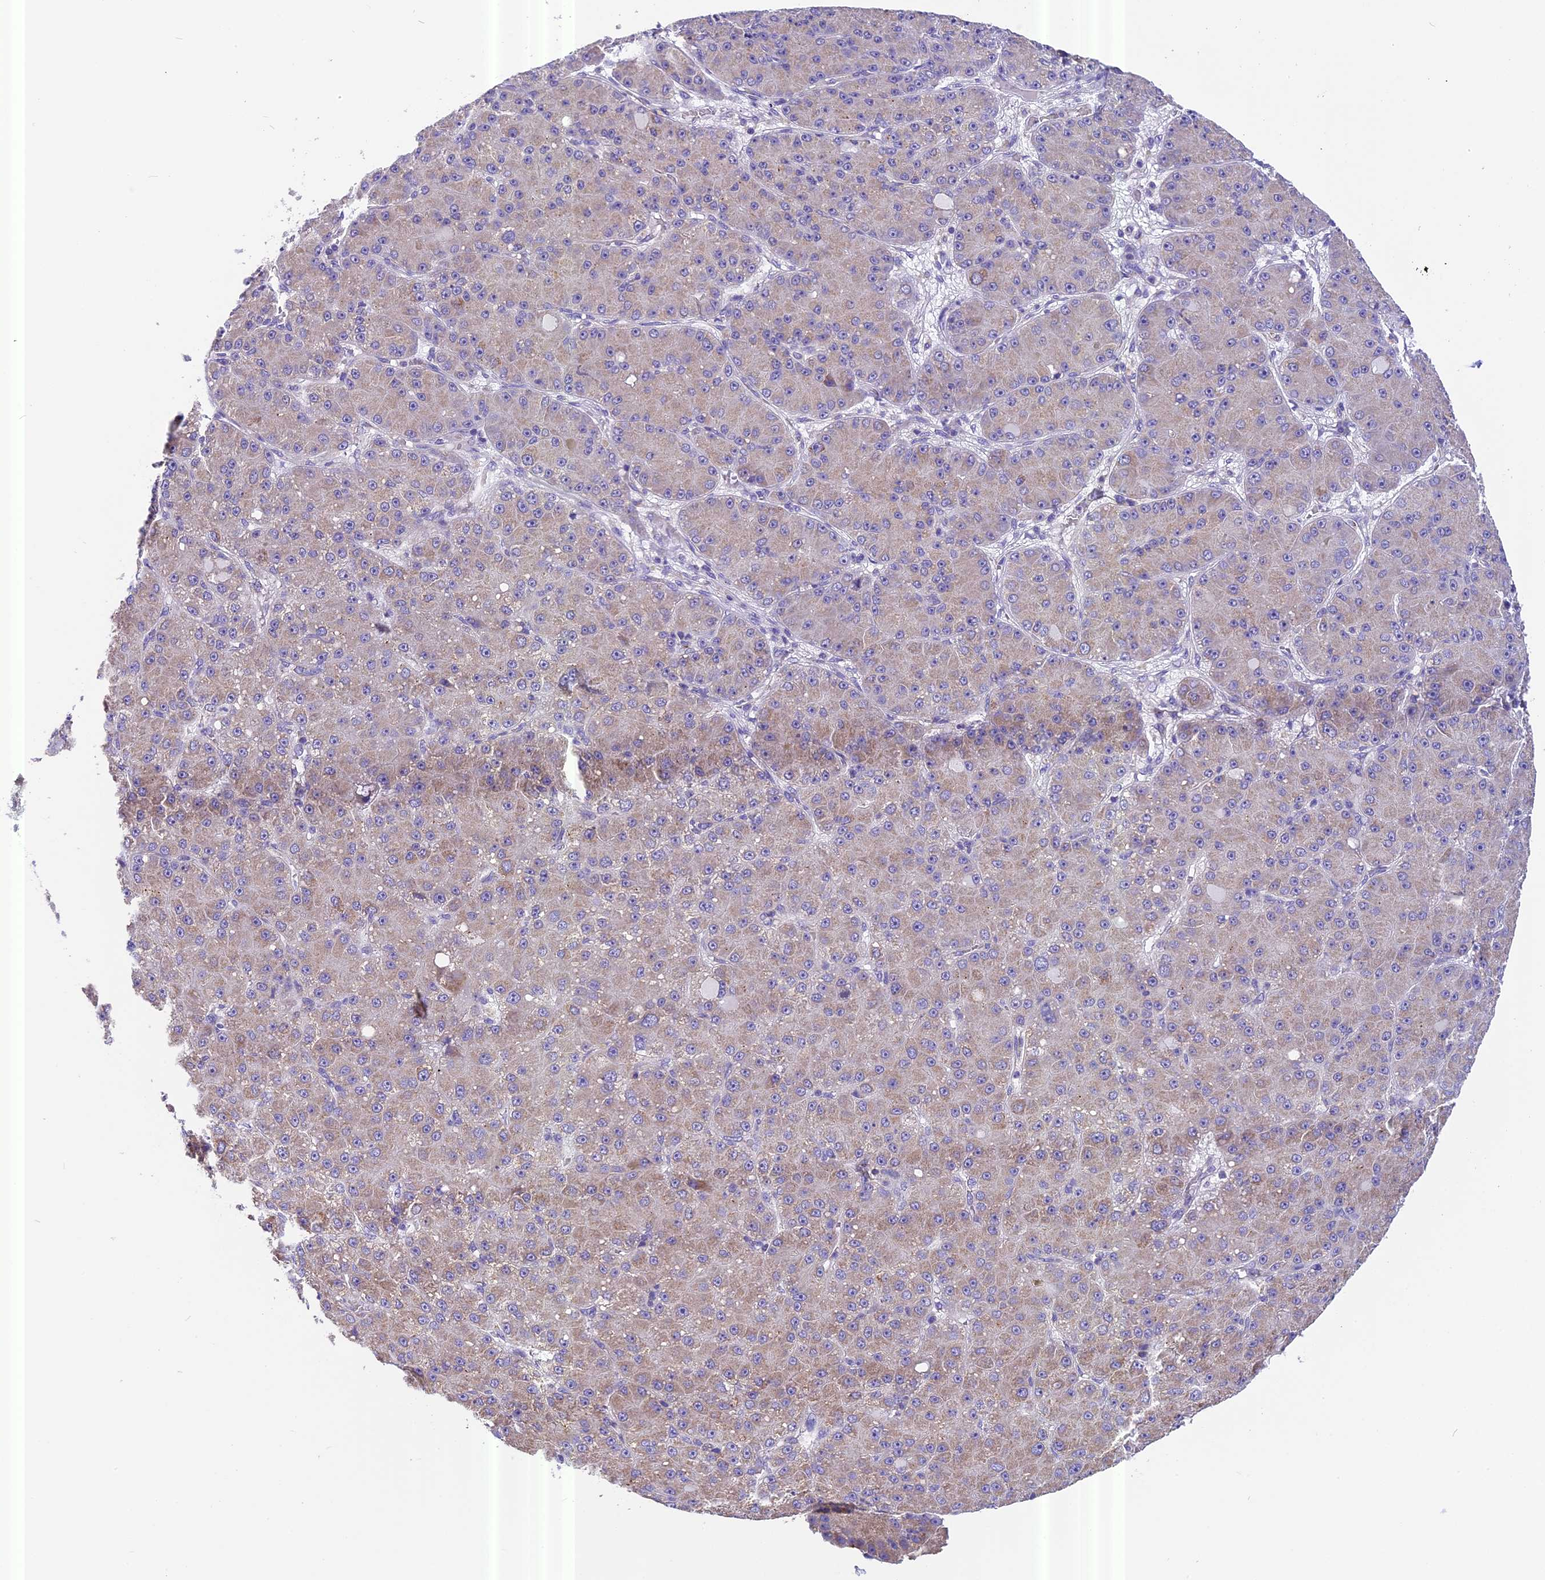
{"staining": {"intensity": "weak", "quantity": "<25%", "location": "cytoplasmic/membranous"}, "tissue": "liver cancer", "cell_type": "Tumor cells", "image_type": "cancer", "snomed": [{"axis": "morphology", "description": "Carcinoma, Hepatocellular, NOS"}, {"axis": "topography", "description": "Liver"}], "caption": "The image displays no significant expression in tumor cells of hepatocellular carcinoma (liver).", "gene": "MGME1", "patient": {"sex": "male", "age": 67}}